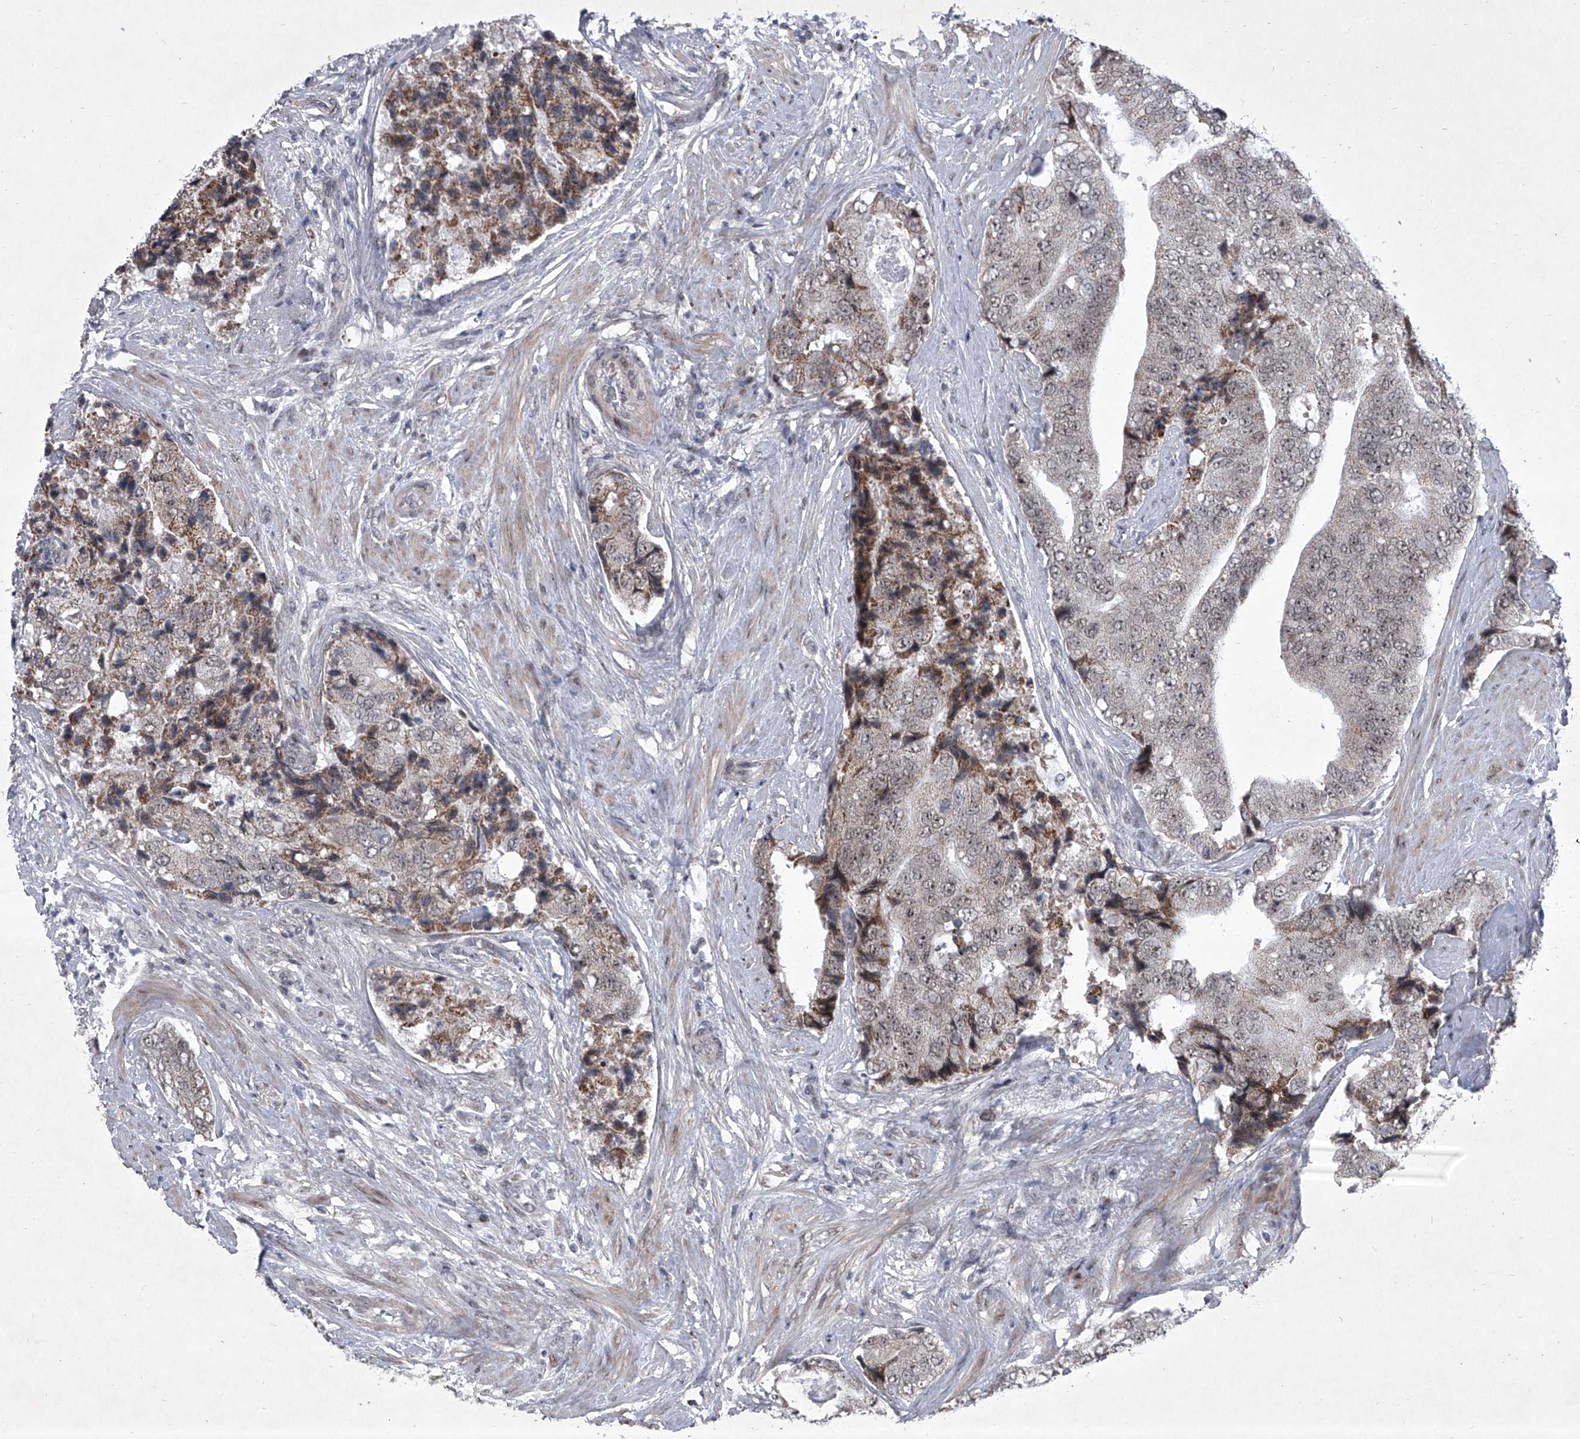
{"staining": {"intensity": "moderate", "quantity": "25%-75%", "location": "cytoplasmic/membranous"}, "tissue": "prostate cancer", "cell_type": "Tumor cells", "image_type": "cancer", "snomed": [{"axis": "morphology", "description": "Adenocarcinoma, High grade"}, {"axis": "topography", "description": "Prostate"}], "caption": "Prostate cancer (high-grade adenocarcinoma) was stained to show a protein in brown. There is medium levels of moderate cytoplasmic/membranous expression in about 25%-75% of tumor cells.", "gene": "MLLT1", "patient": {"sex": "male", "age": 70}}